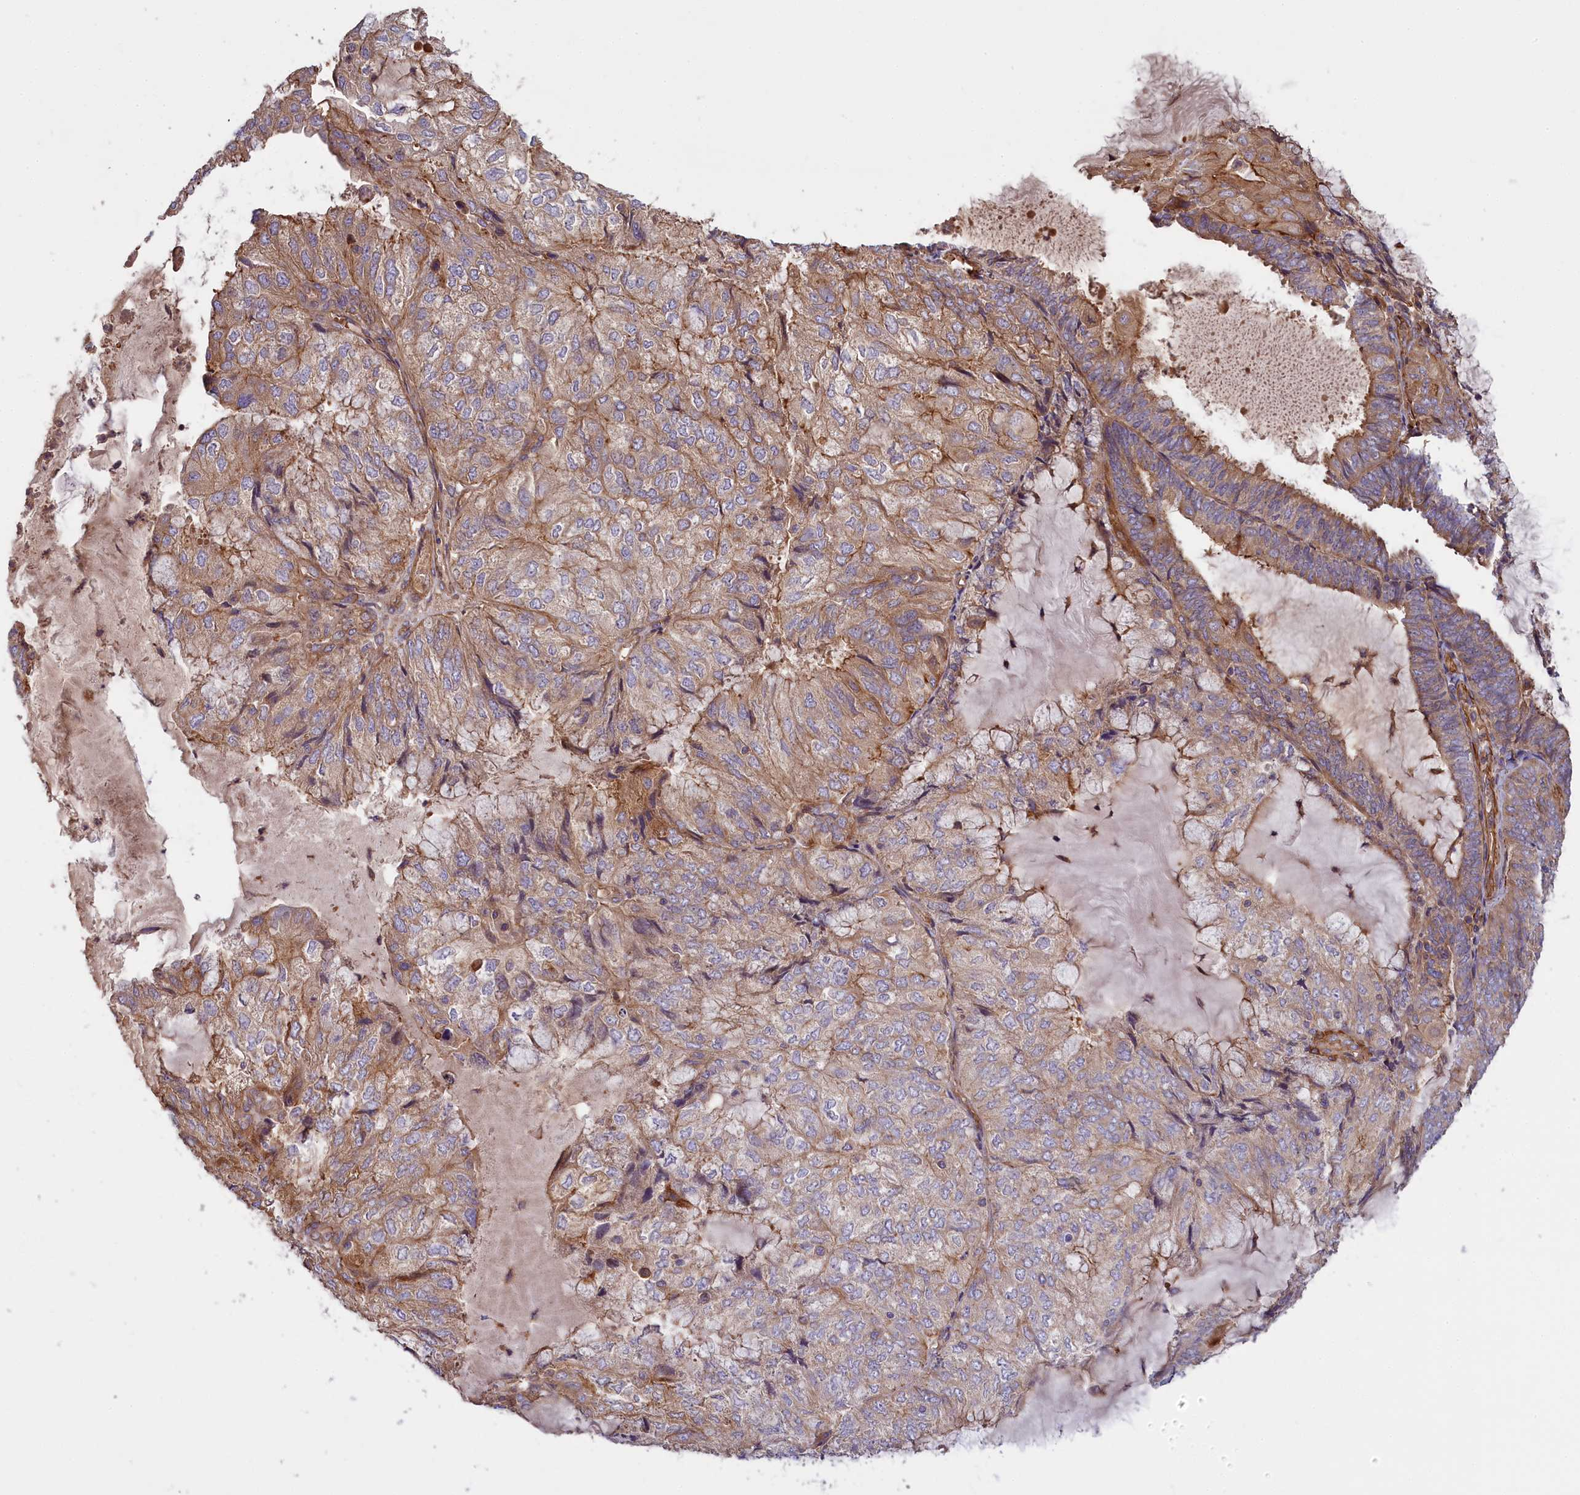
{"staining": {"intensity": "weak", "quantity": "25%-75%", "location": "cytoplasmic/membranous"}, "tissue": "endometrial cancer", "cell_type": "Tumor cells", "image_type": "cancer", "snomed": [{"axis": "morphology", "description": "Adenocarcinoma, NOS"}, {"axis": "topography", "description": "Endometrium"}], "caption": "Endometrial adenocarcinoma stained with DAB IHC exhibits low levels of weak cytoplasmic/membranous positivity in about 25%-75% of tumor cells.", "gene": "FUZ", "patient": {"sex": "female", "age": 81}}